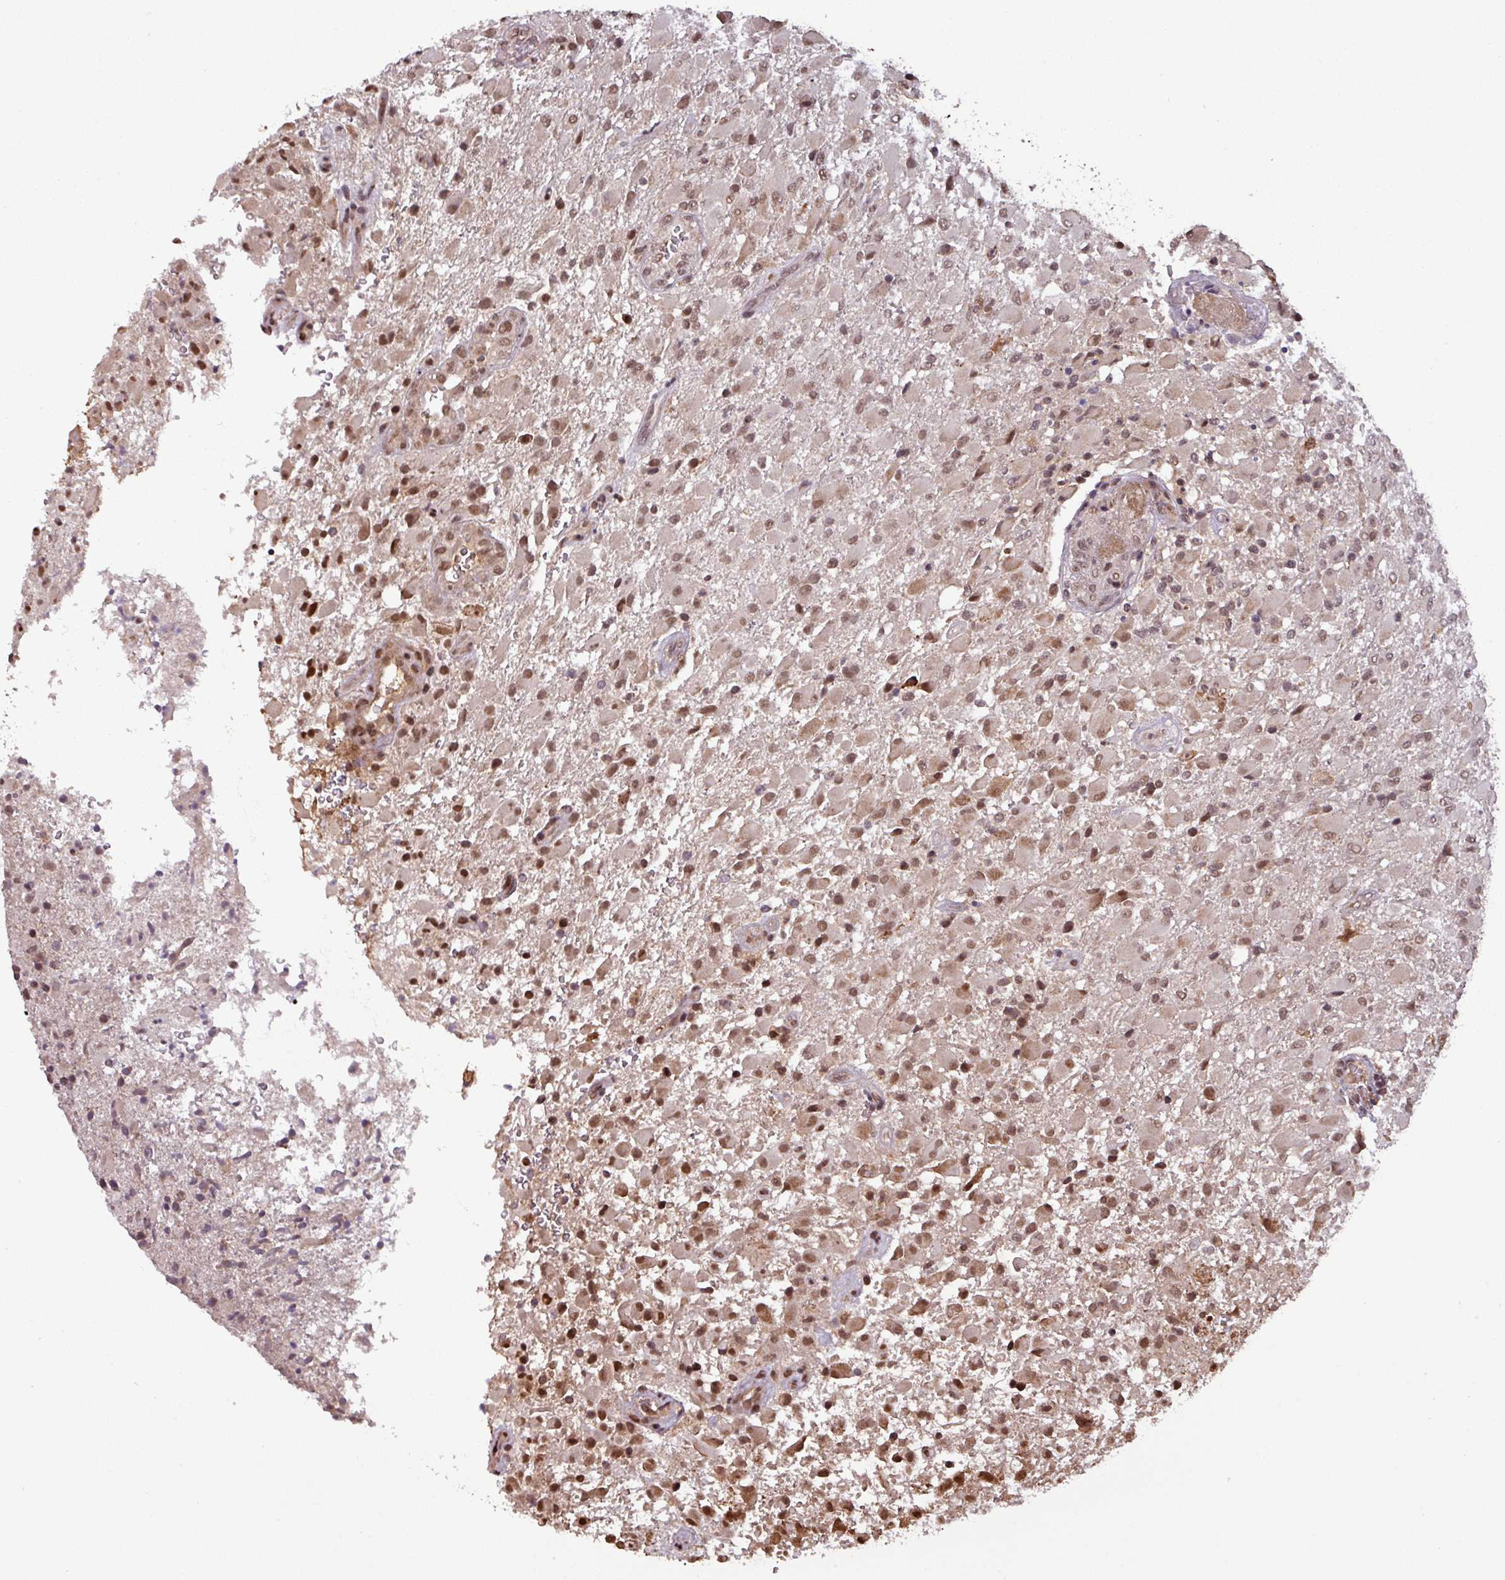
{"staining": {"intensity": "moderate", "quantity": "25%-75%", "location": "nuclear"}, "tissue": "glioma", "cell_type": "Tumor cells", "image_type": "cancer", "snomed": [{"axis": "morphology", "description": "Glioma, malignant, Low grade"}, {"axis": "topography", "description": "Brain"}], "caption": "Moderate nuclear staining for a protein is seen in about 25%-75% of tumor cells of glioma using immunohistochemistry.", "gene": "NOB1", "patient": {"sex": "male", "age": 65}}